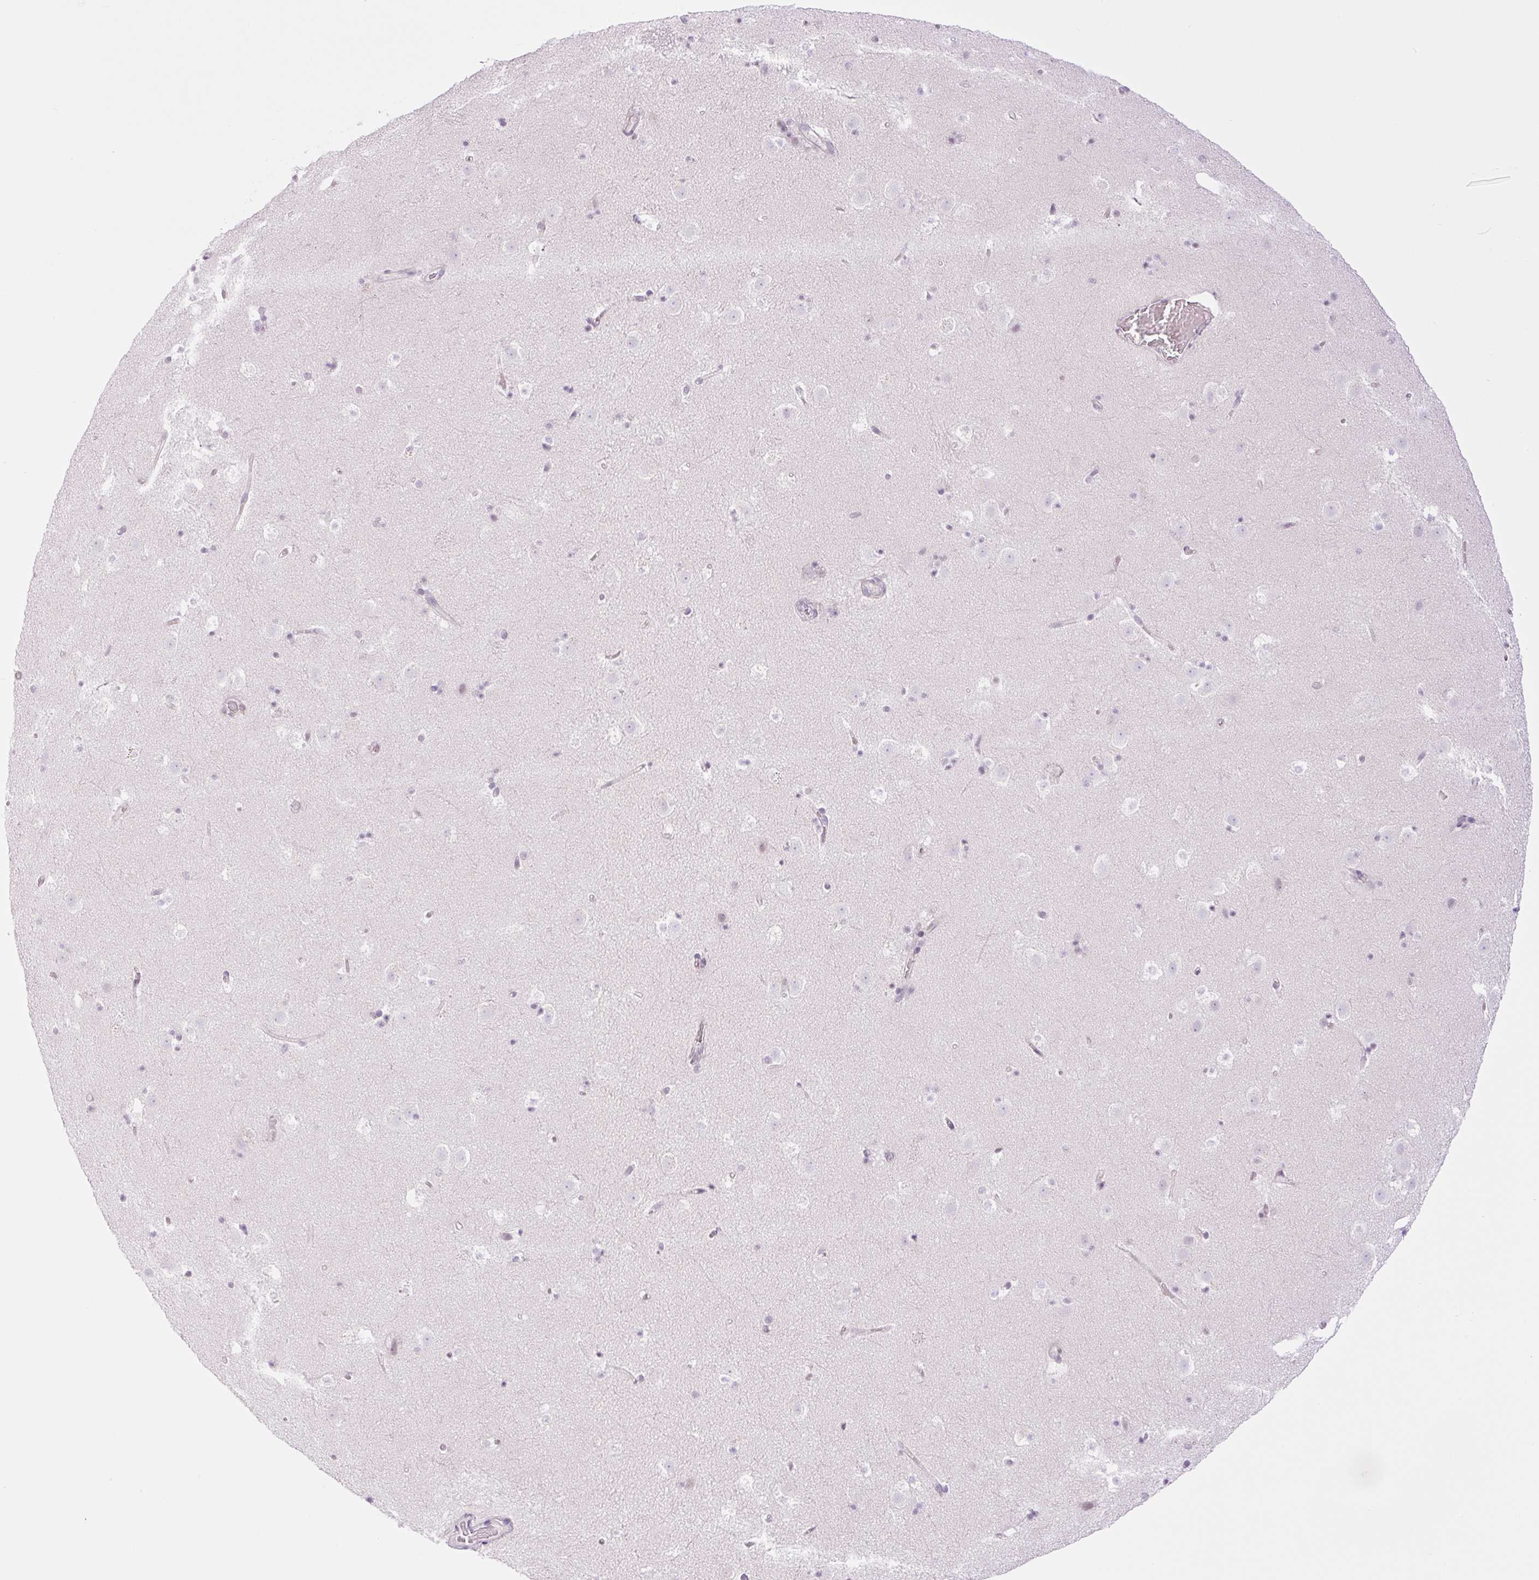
{"staining": {"intensity": "negative", "quantity": "none", "location": "none"}, "tissue": "caudate", "cell_type": "Glial cells", "image_type": "normal", "snomed": [{"axis": "morphology", "description": "Normal tissue, NOS"}, {"axis": "topography", "description": "Lateral ventricle wall"}], "caption": "This is an immunohistochemistry (IHC) image of benign human caudate. There is no positivity in glial cells.", "gene": "PALM3", "patient": {"sex": "male", "age": 37}}